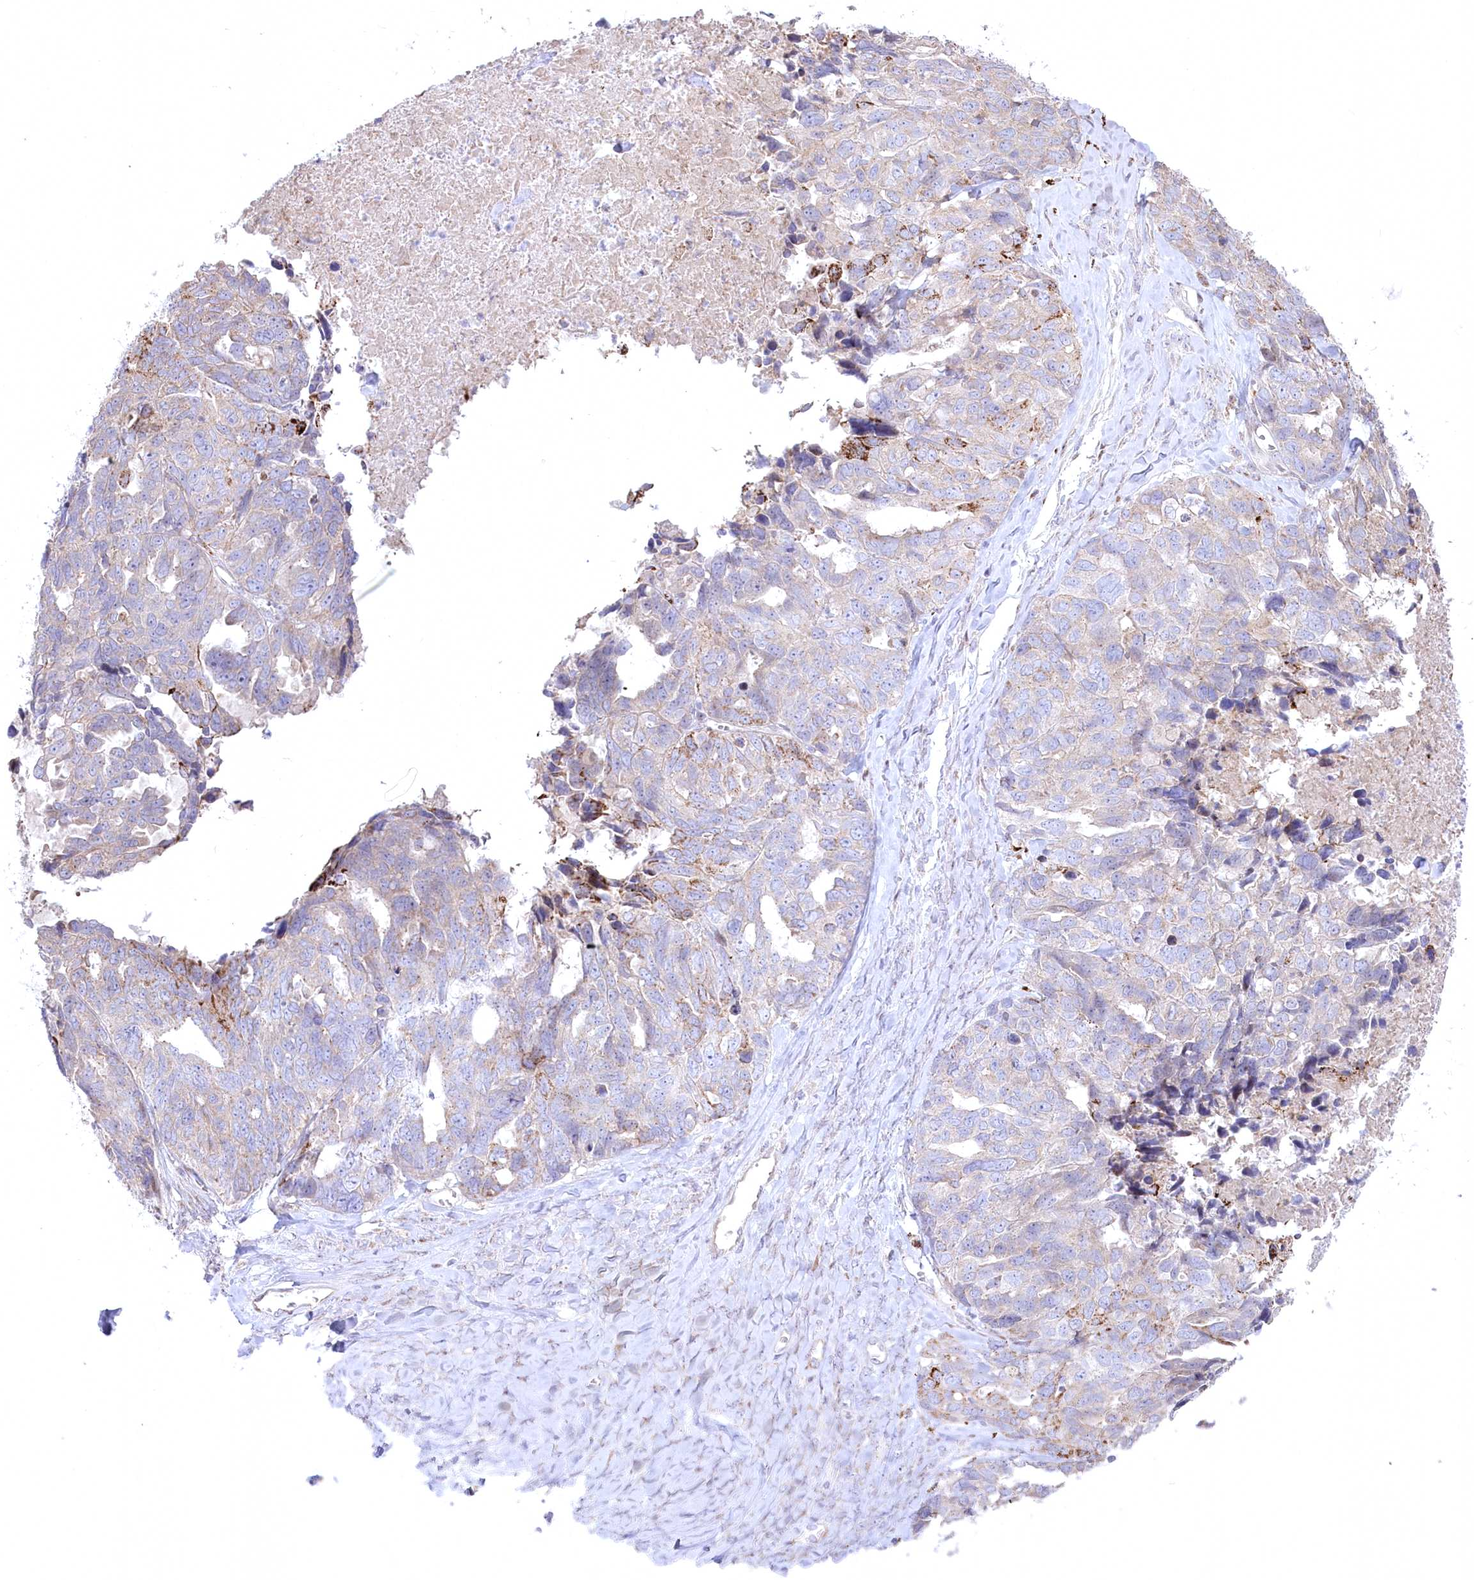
{"staining": {"intensity": "moderate", "quantity": "<25%", "location": "cytoplasmic/membranous"}, "tissue": "ovarian cancer", "cell_type": "Tumor cells", "image_type": "cancer", "snomed": [{"axis": "morphology", "description": "Cystadenocarcinoma, serous, NOS"}, {"axis": "topography", "description": "Ovary"}], "caption": "Human ovarian cancer stained with a brown dye exhibits moderate cytoplasmic/membranous positive positivity in about <25% of tumor cells.", "gene": "CEP164", "patient": {"sex": "female", "age": 79}}